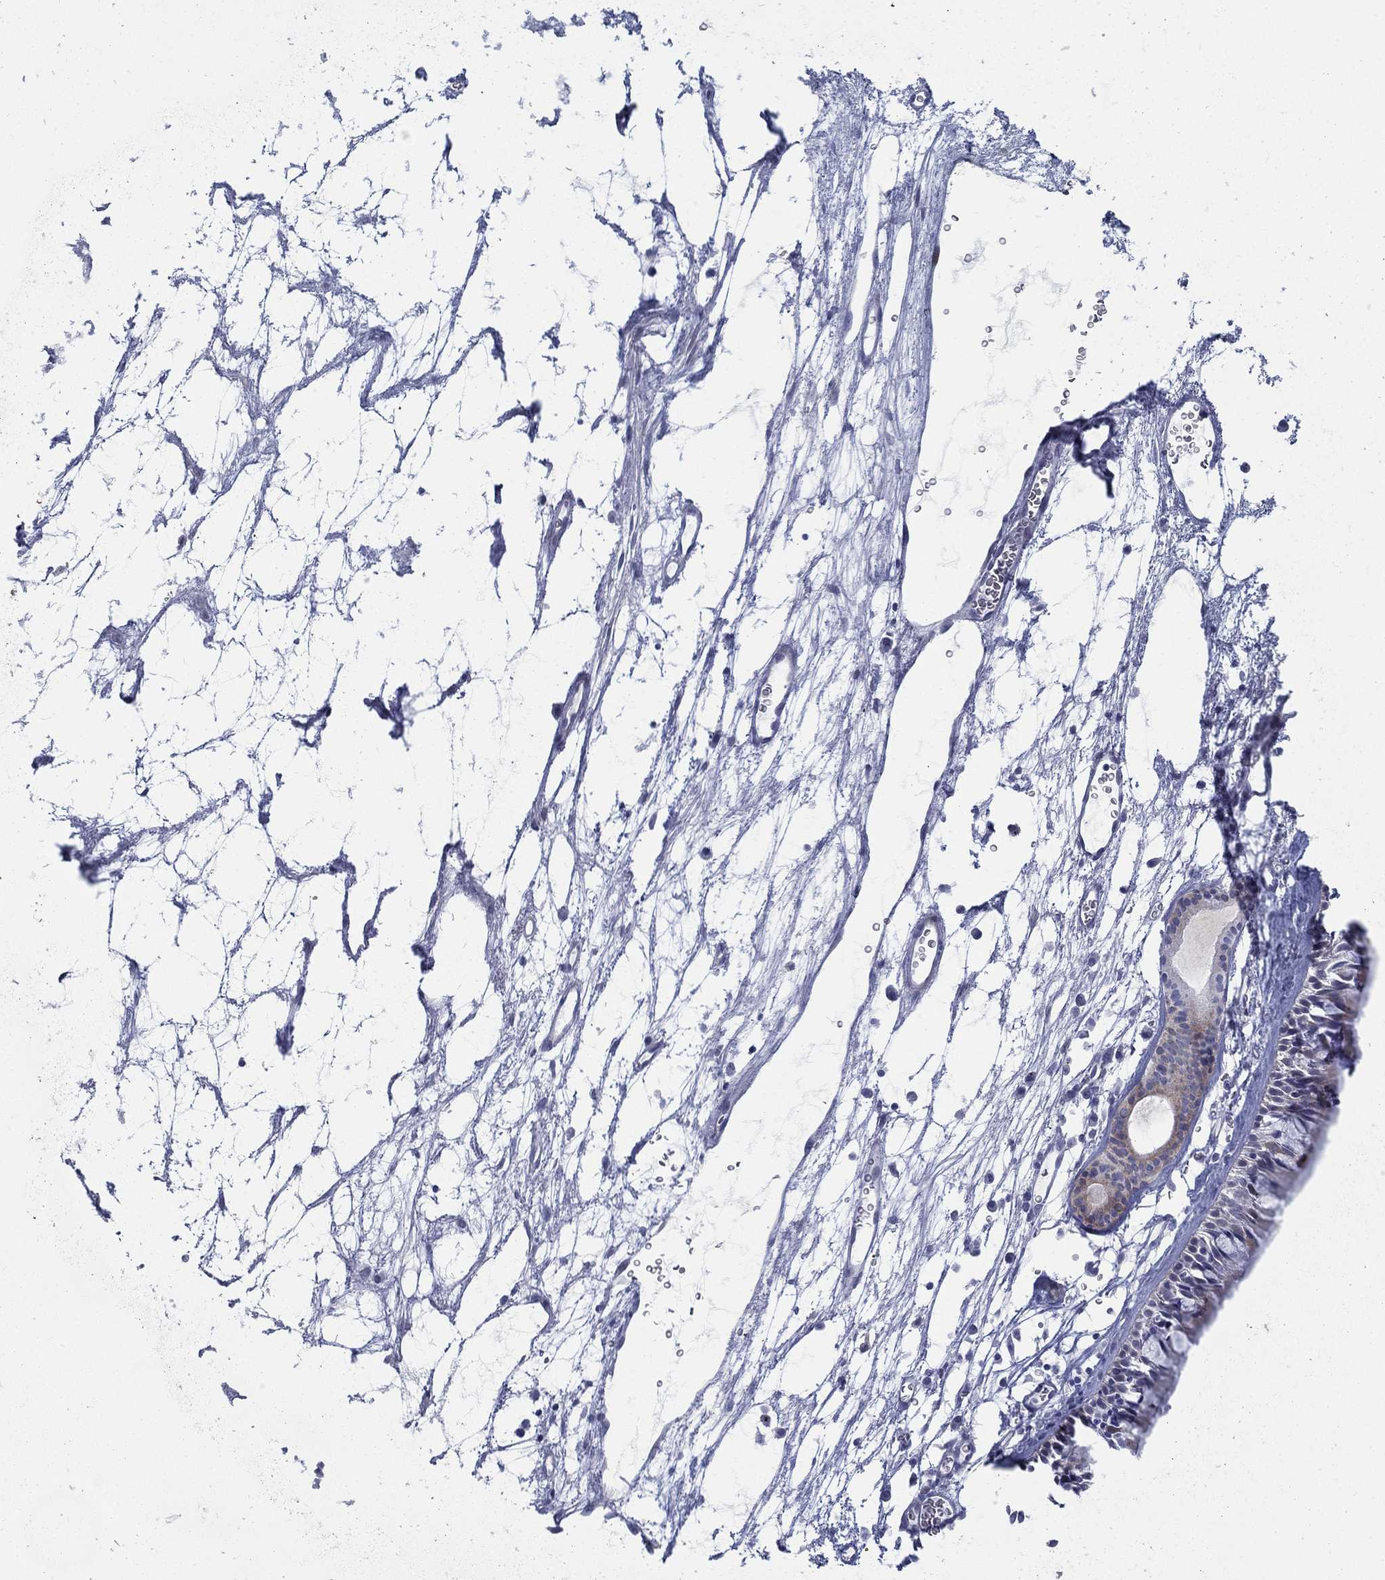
{"staining": {"intensity": "negative", "quantity": "none", "location": "none"}, "tissue": "nasopharynx", "cell_type": "Respiratory epithelial cells", "image_type": "normal", "snomed": [{"axis": "morphology", "description": "Normal tissue, NOS"}, {"axis": "topography", "description": "Nasopharynx"}], "caption": "High magnification brightfield microscopy of normal nasopharynx stained with DAB (3,3'-diaminobenzidine) (brown) and counterstained with hematoxylin (blue): respiratory epithelial cells show no significant expression. (DAB (3,3'-diaminobenzidine) immunohistochemistry with hematoxylin counter stain).", "gene": "SVEP1", "patient": {"sex": "male", "age": 69}}